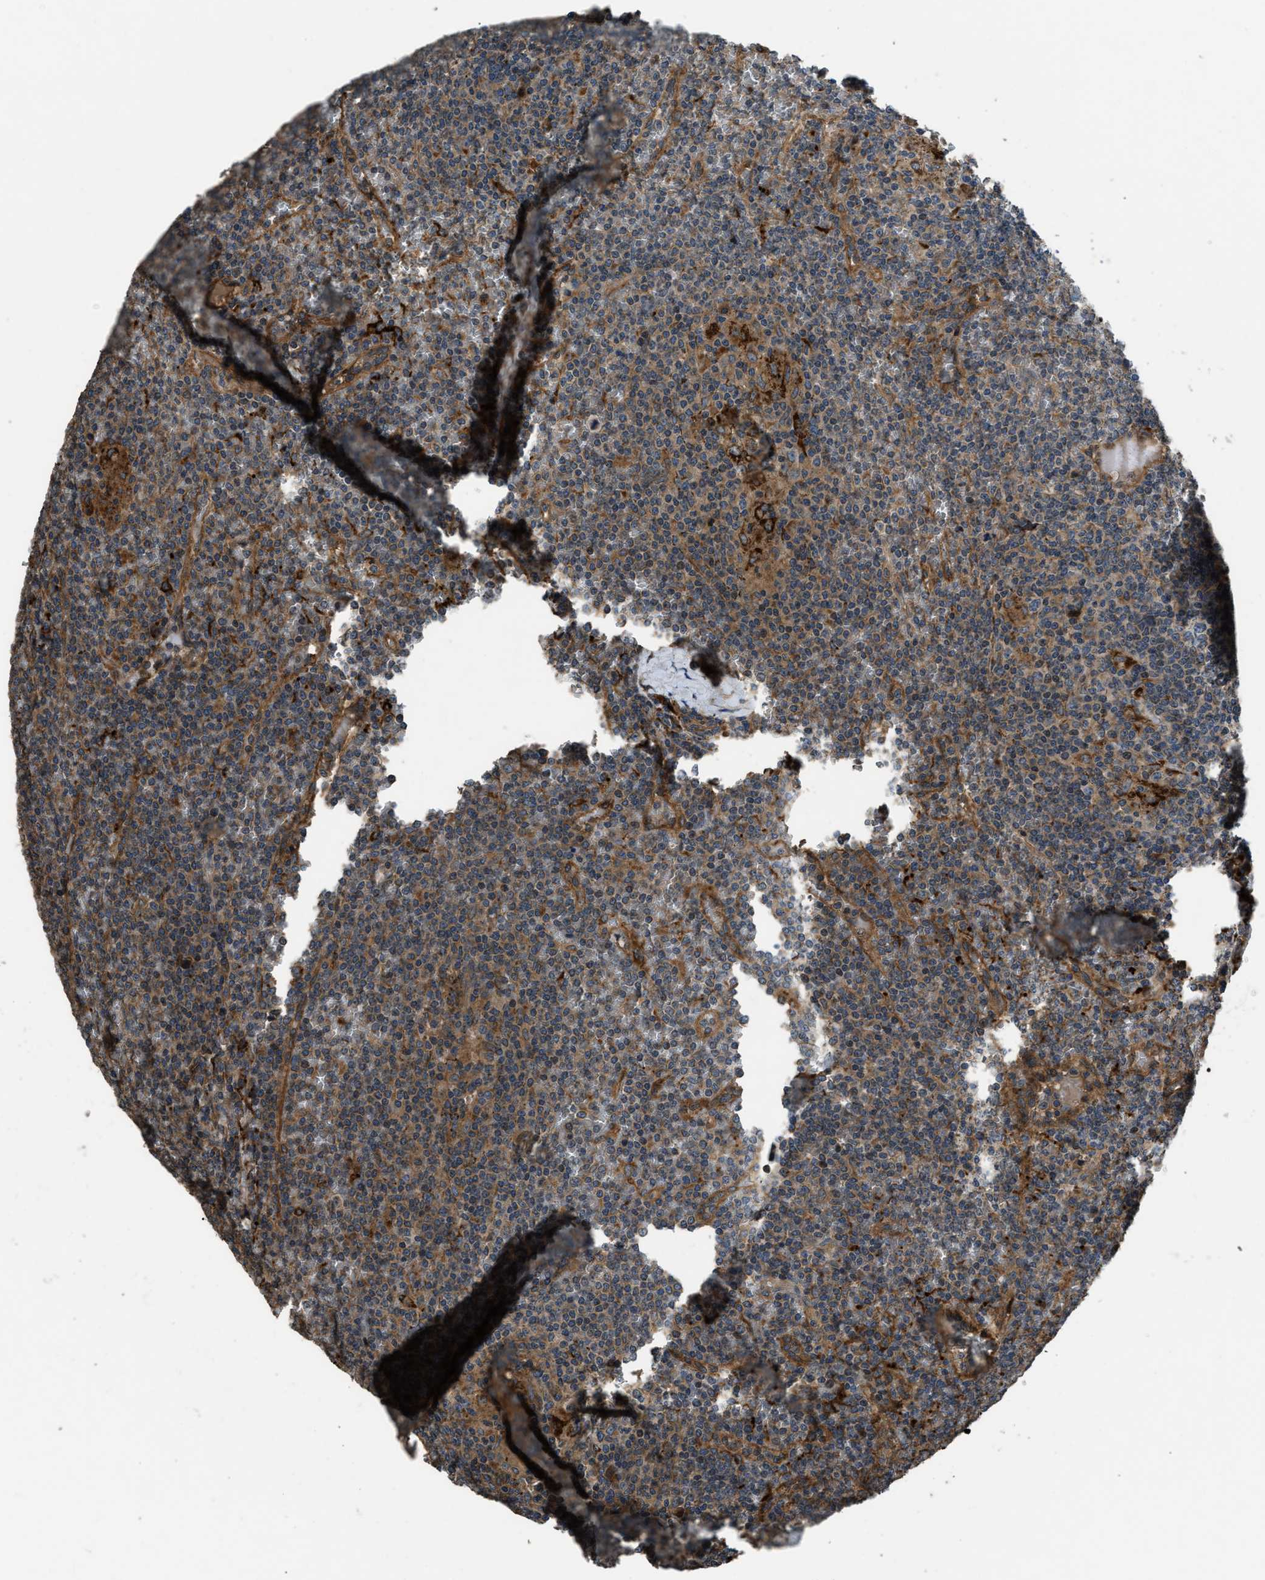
{"staining": {"intensity": "moderate", "quantity": "25%-75%", "location": "cytoplasmic/membranous"}, "tissue": "lymphoma", "cell_type": "Tumor cells", "image_type": "cancer", "snomed": [{"axis": "morphology", "description": "Malignant lymphoma, non-Hodgkin's type, Low grade"}, {"axis": "topography", "description": "Spleen"}], "caption": "A brown stain labels moderate cytoplasmic/membranous positivity of a protein in human malignant lymphoma, non-Hodgkin's type (low-grade) tumor cells.", "gene": "GGH", "patient": {"sex": "female", "age": 19}}